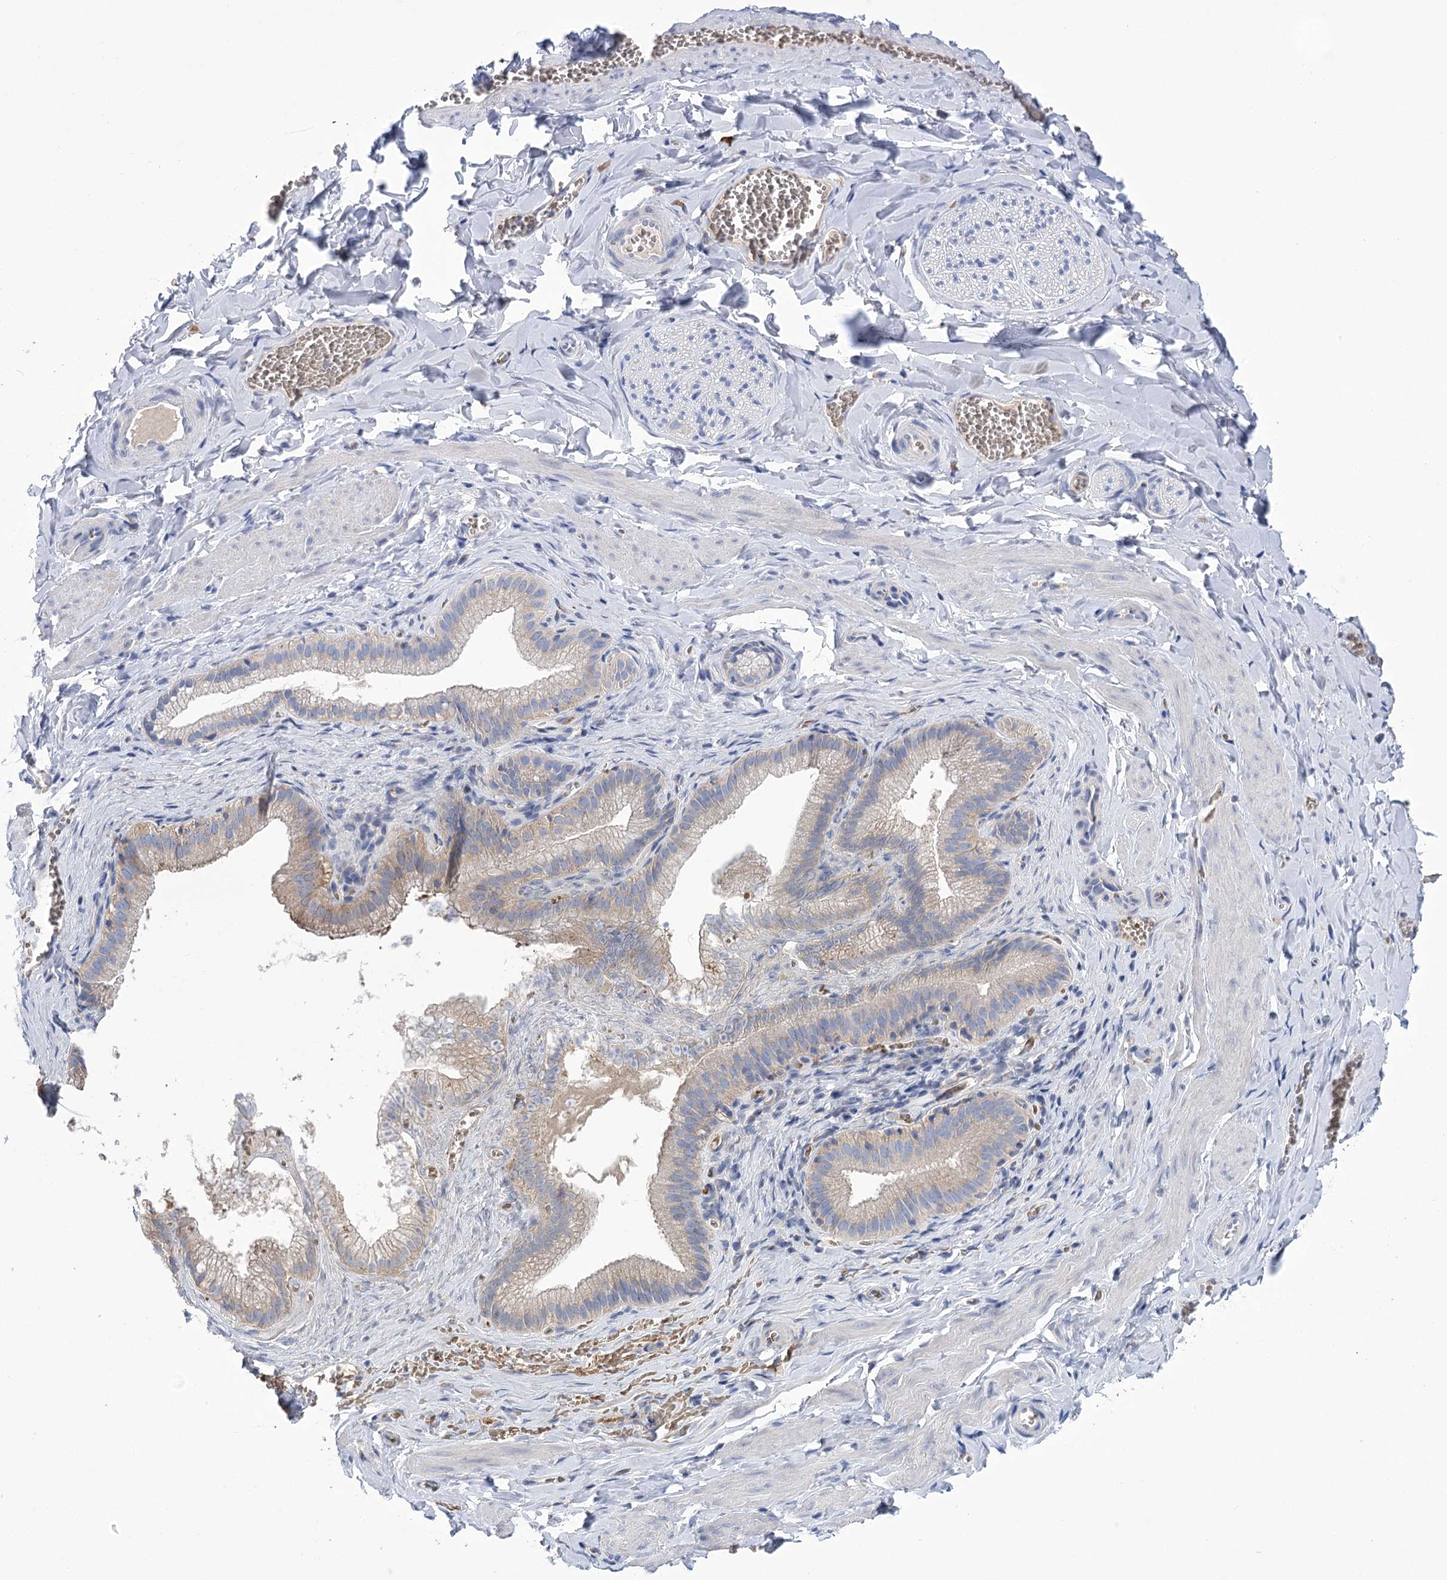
{"staining": {"intensity": "weak", "quantity": "25%-75%", "location": "cytoplasmic/membranous"}, "tissue": "adipose tissue", "cell_type": "Adipocytes", "image_type": "normal", "snomed": [{"axis": "morphology", "description": "Normal tissue, NOS"}, {"axis": "topography", "description": "Gallbladder"}, {"axis": "topography", "description": "Peripheral nerve tissue"}], "caption": "Benign adipose tissue displays weak cytoplasmic/membranous staining in about 25%-75% of adipocytes, visualized by immunohistochemistry.", "gene": "PRSS53", "patient": {"sex": "male", "age": 38}}